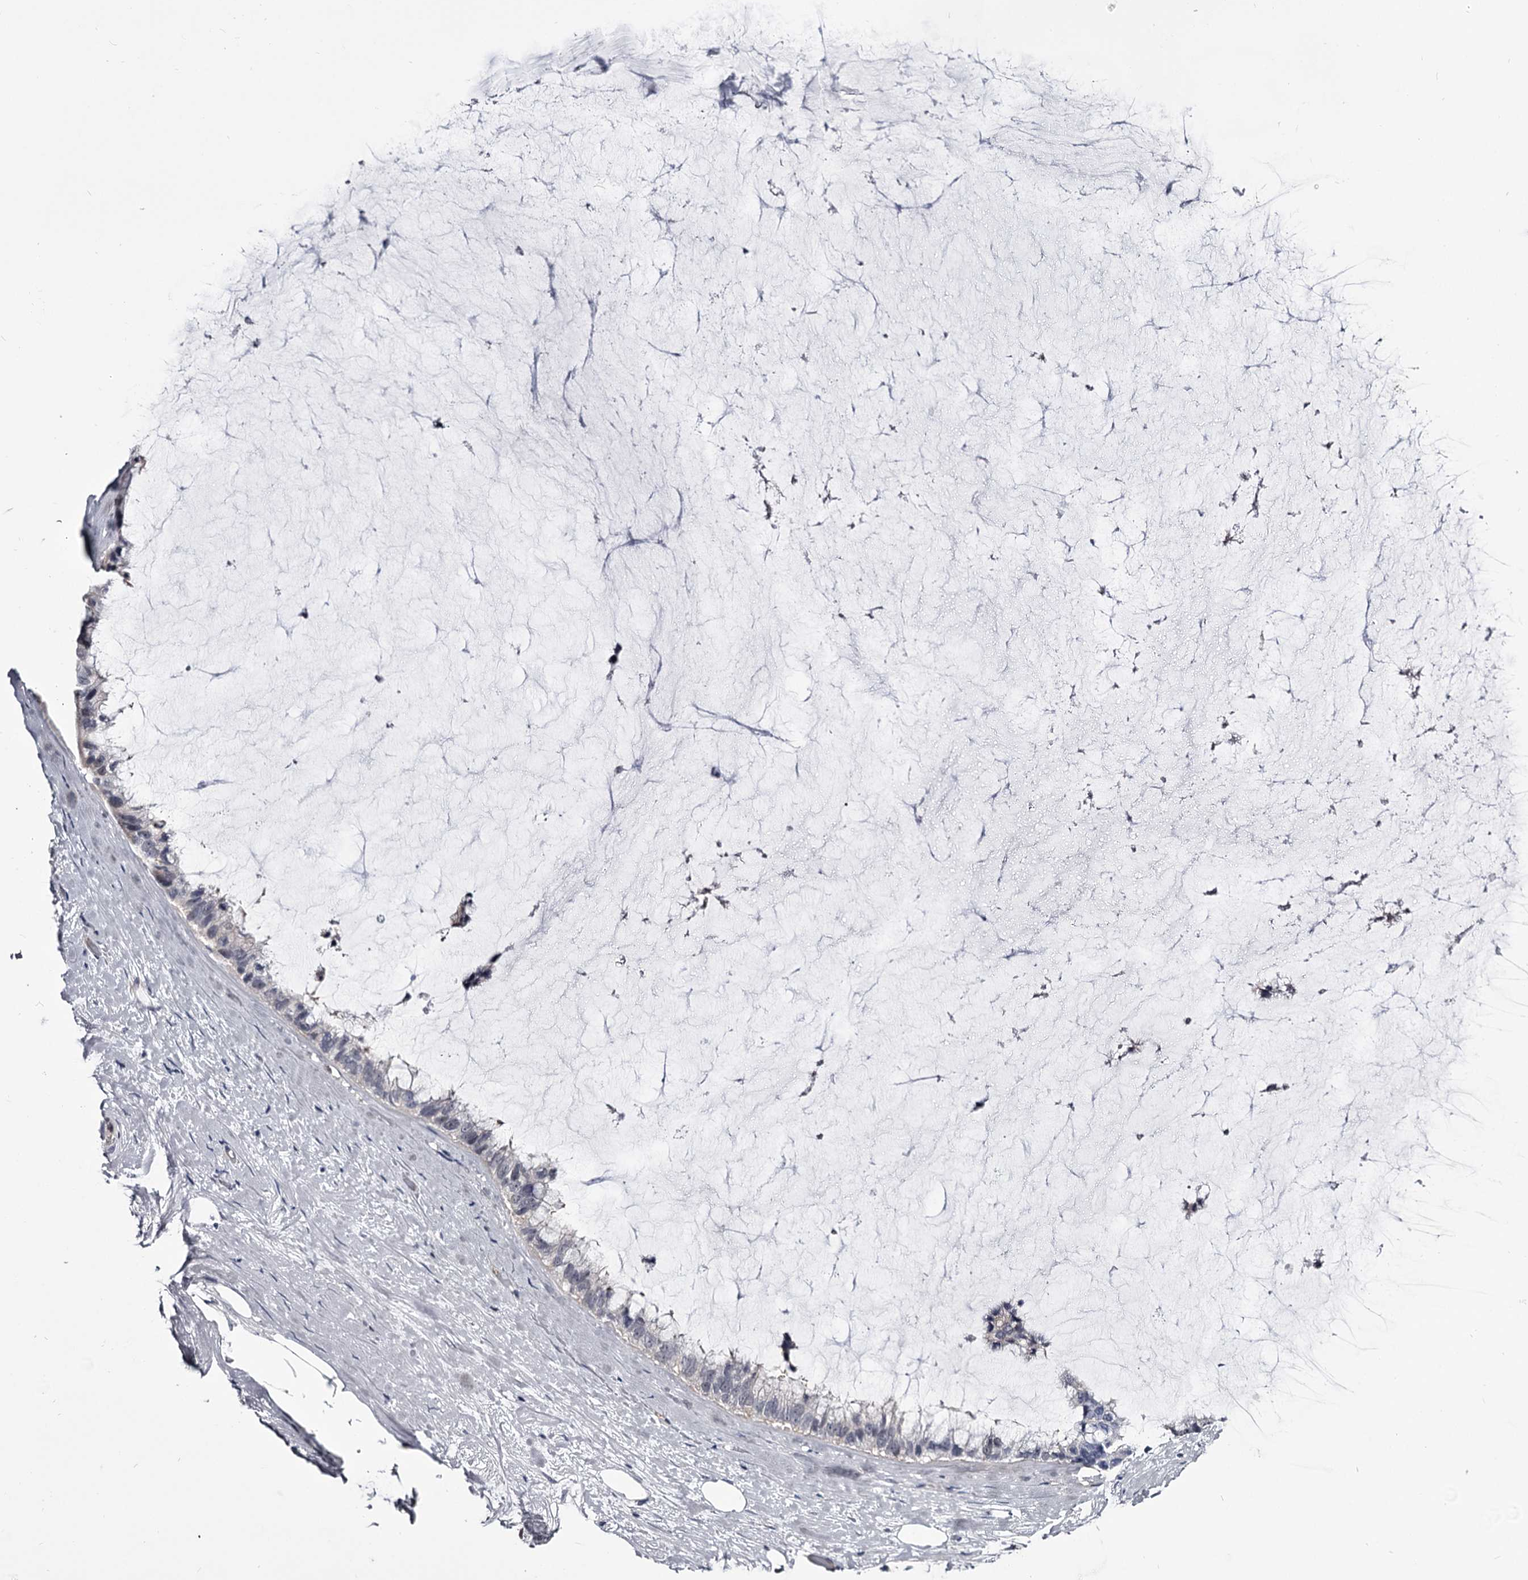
{"staining": {"intensity": "negative", "quantity": "none", "location": "none"}, "tissue": "ovarian cancer", "cell_type": "Tumor cells", "image_type": "cancer", "snomed": [{"axis": "morphology", "description": "Cystadenocarcinoma, mucinous, NOS"}, {"axis": "topography", "description": "Ovary"}], "caption": "Immunohistochemistry (IHC) histopathology image of ovarian mucinous cystadenocarcinoma stained for a protein (brown), which exhibits no positivity in tumor cells. (Immunohistochemistry (IHC), brightfield microscopy, high magnification).", "gene": "GSTO1", "patient": {"sex": "female", "age": 39}}